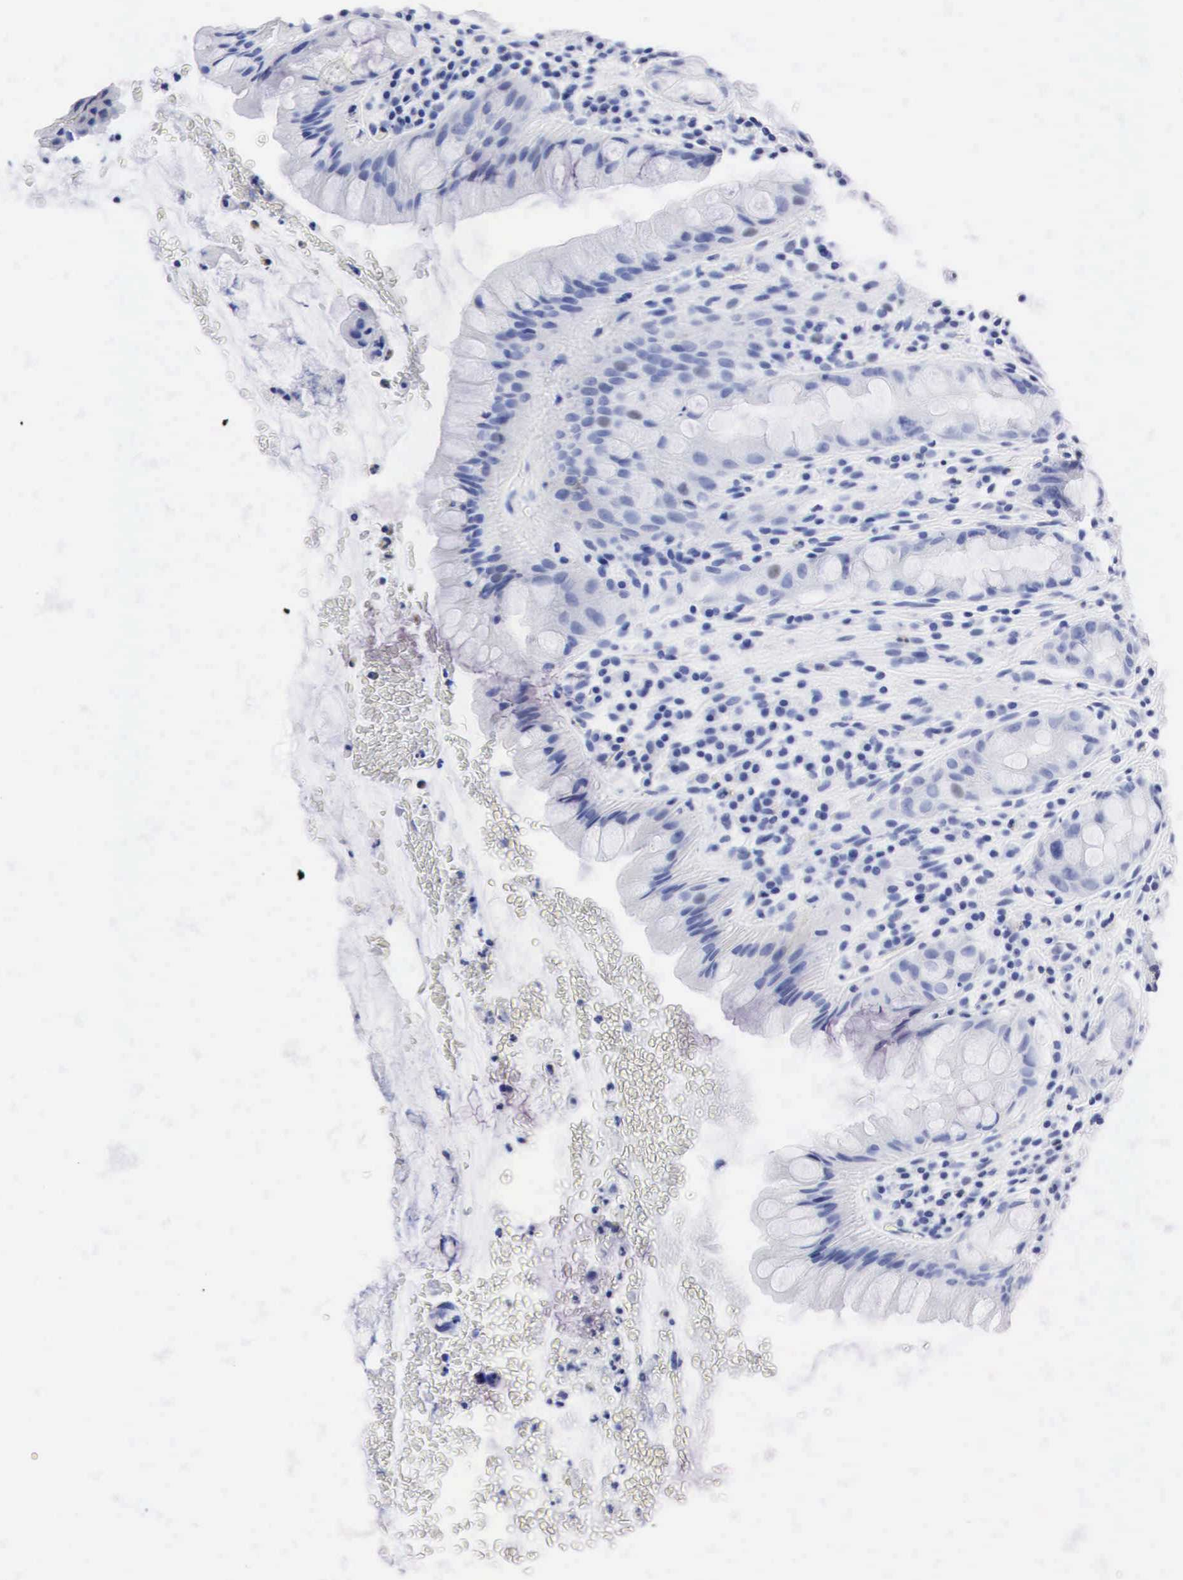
{"staining": {"intensity": "negative", "quantity": "none", "location": "none"}, "tissue": "rectum", "cell_type": "Glandular cells", "image_type": "normal", "snomed": [{"axis": "morphology", "description": "Normal tissue, NOS"}, {"axis": "topography", "description": "Rectum"}], "caption": "Immunohistochemistry (IHC) micrograph of unremarkable rectum: rectum stained with DAB (3,3'-diaminobenzidine) exhibits no significant protein staining in glandular cells.", "gene": "PTH", "patient": {"sex": "male", "age": 65}}